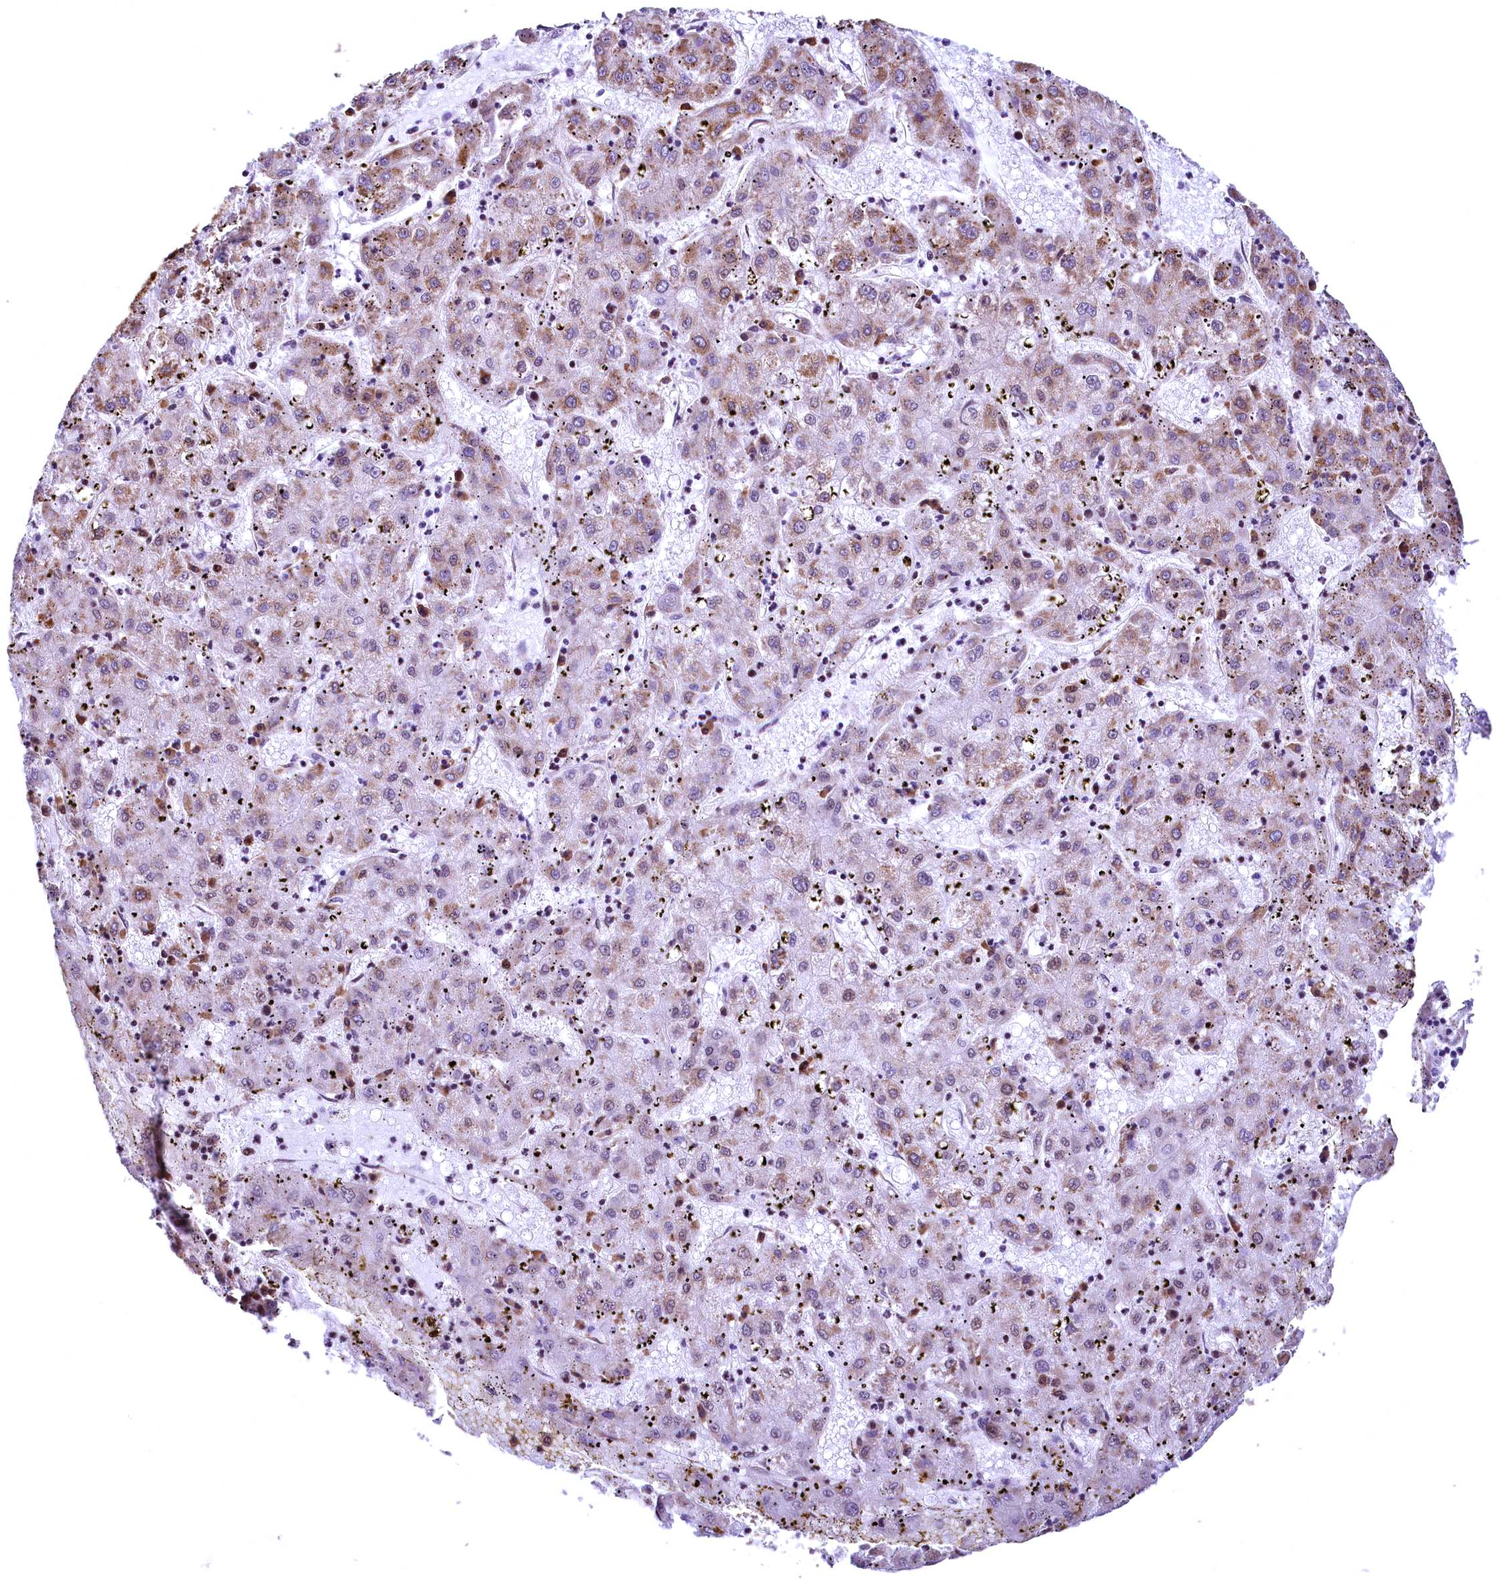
{"staining": {"intensity": "weak", "quantity": "25%-75%", "location": "cytoplasmic/membranous"}, "tissue": "liver cancer", "cell_type": "Tumor cells", "image_type": "cancer", "snomed": [{"axis": "morphology", "description": "Carcinoma, Hepatocellular, NOS"}, {"axis": "topography", "description": "Liver"}], "caption": "A histopathology image of human hepatocellular carcinoma (liver) stained for a protein demonstrates weak cytoplasmic/membranous brown staining in tumor cells.", "gene": "PDS5B", "patient": {"sex": "male", "age": 72}}